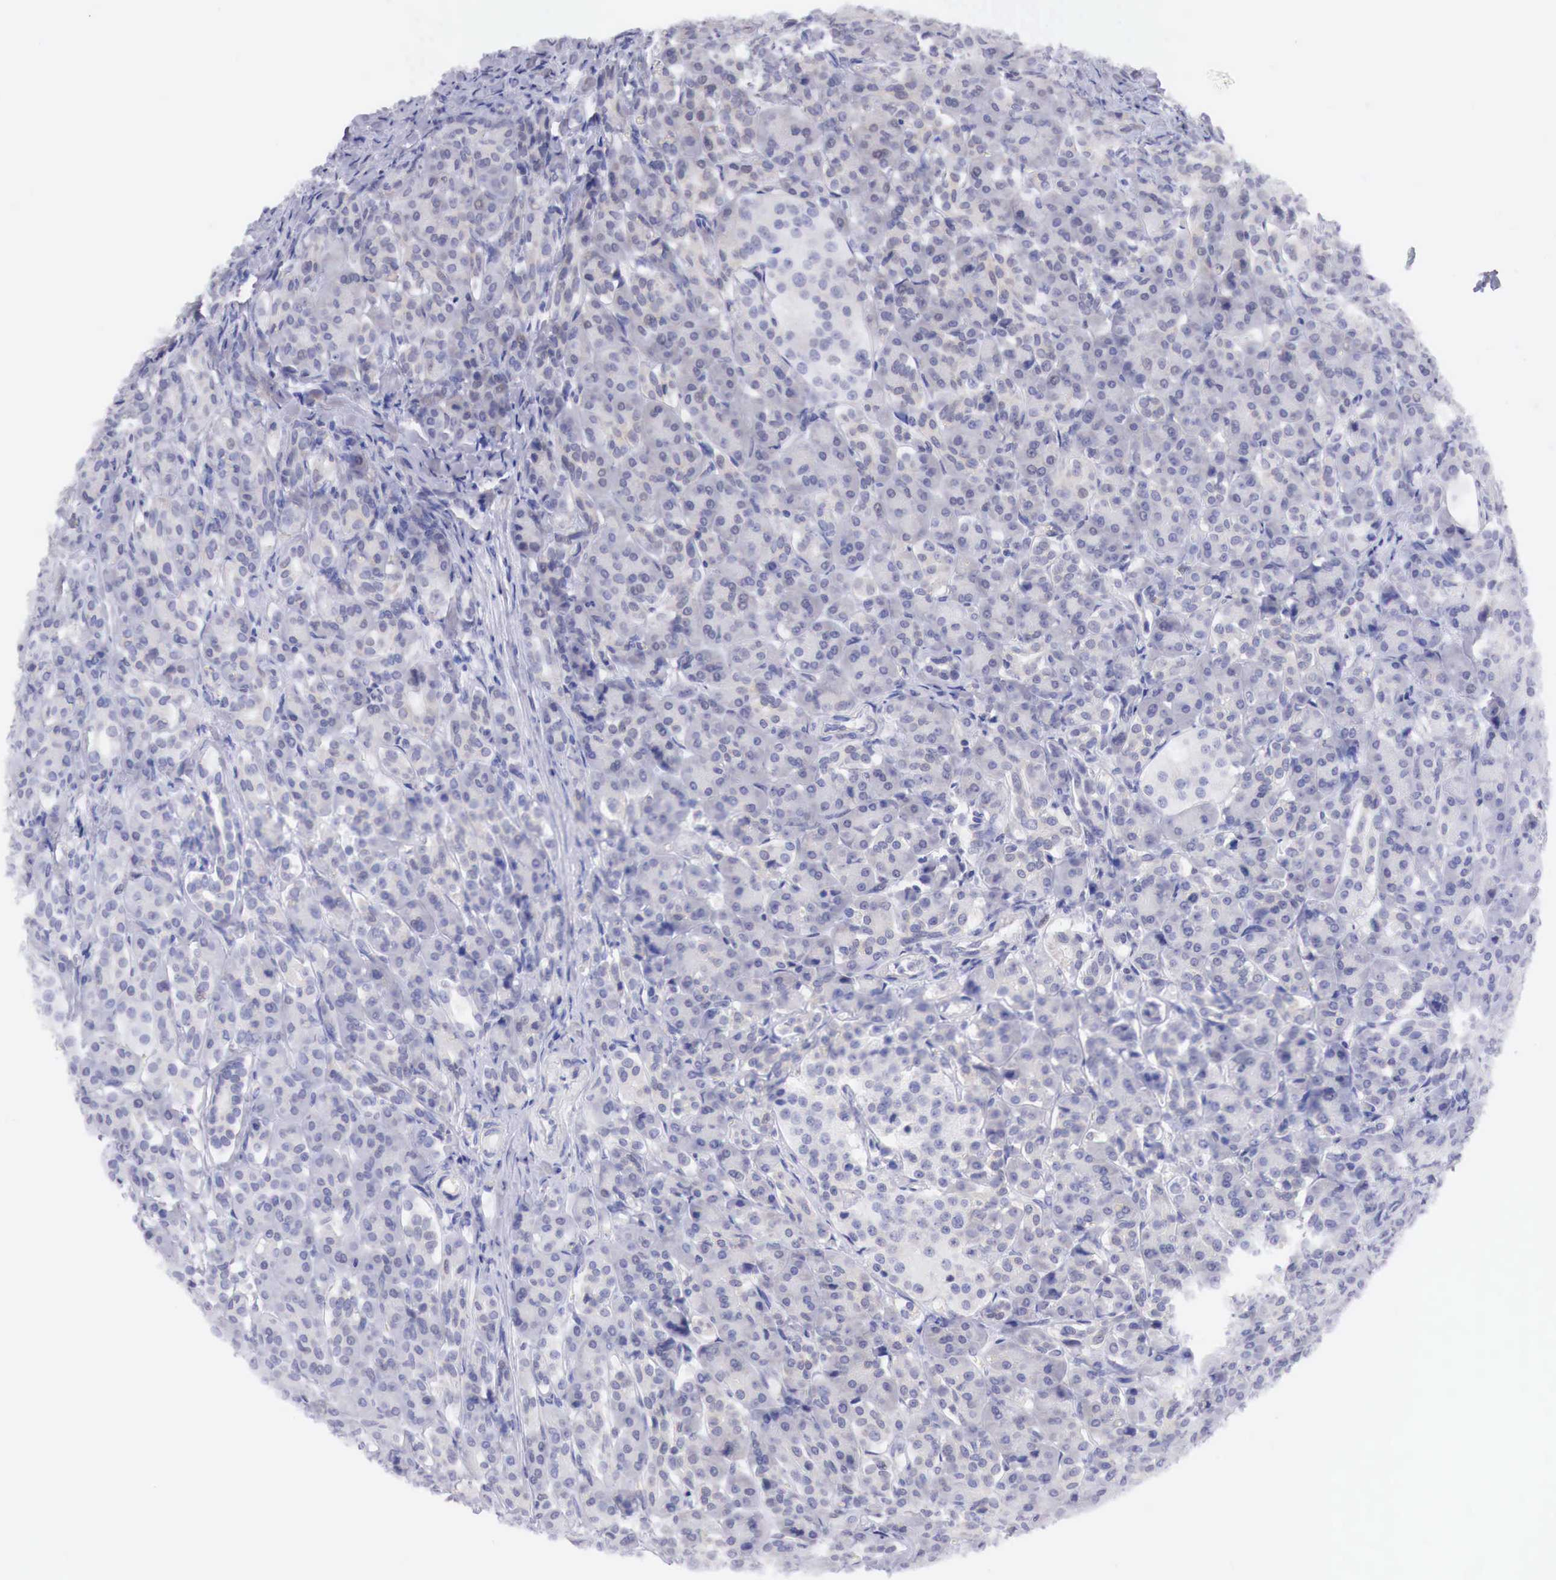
{"staining": {"intensity": "weak", "quantity": "25%-75%", "location": "cytoplasmic/membranous,nuclear"}, "tissue": "pancreas", "cell_type": "Exocrine glandular cells", "image_type": "normal", "snomed": [{"axis": "morphology", "description": "Normal tissue, NOS"}, {"axis": "topography", "description": "Lymph node"}, {"axis": "topography", "description": "Pancreas"}], "caption": "Immunohistochemistry (IHC) histopathology image of benign pancreas stained for a protein (brown), which reveals low levels of weak cytoplasmic/membranous,nuclear expression in about 25%-75% of exocrine glandular cells.", "gene": "PABIR2", "patient": {"sex": "male", "age": 59}}